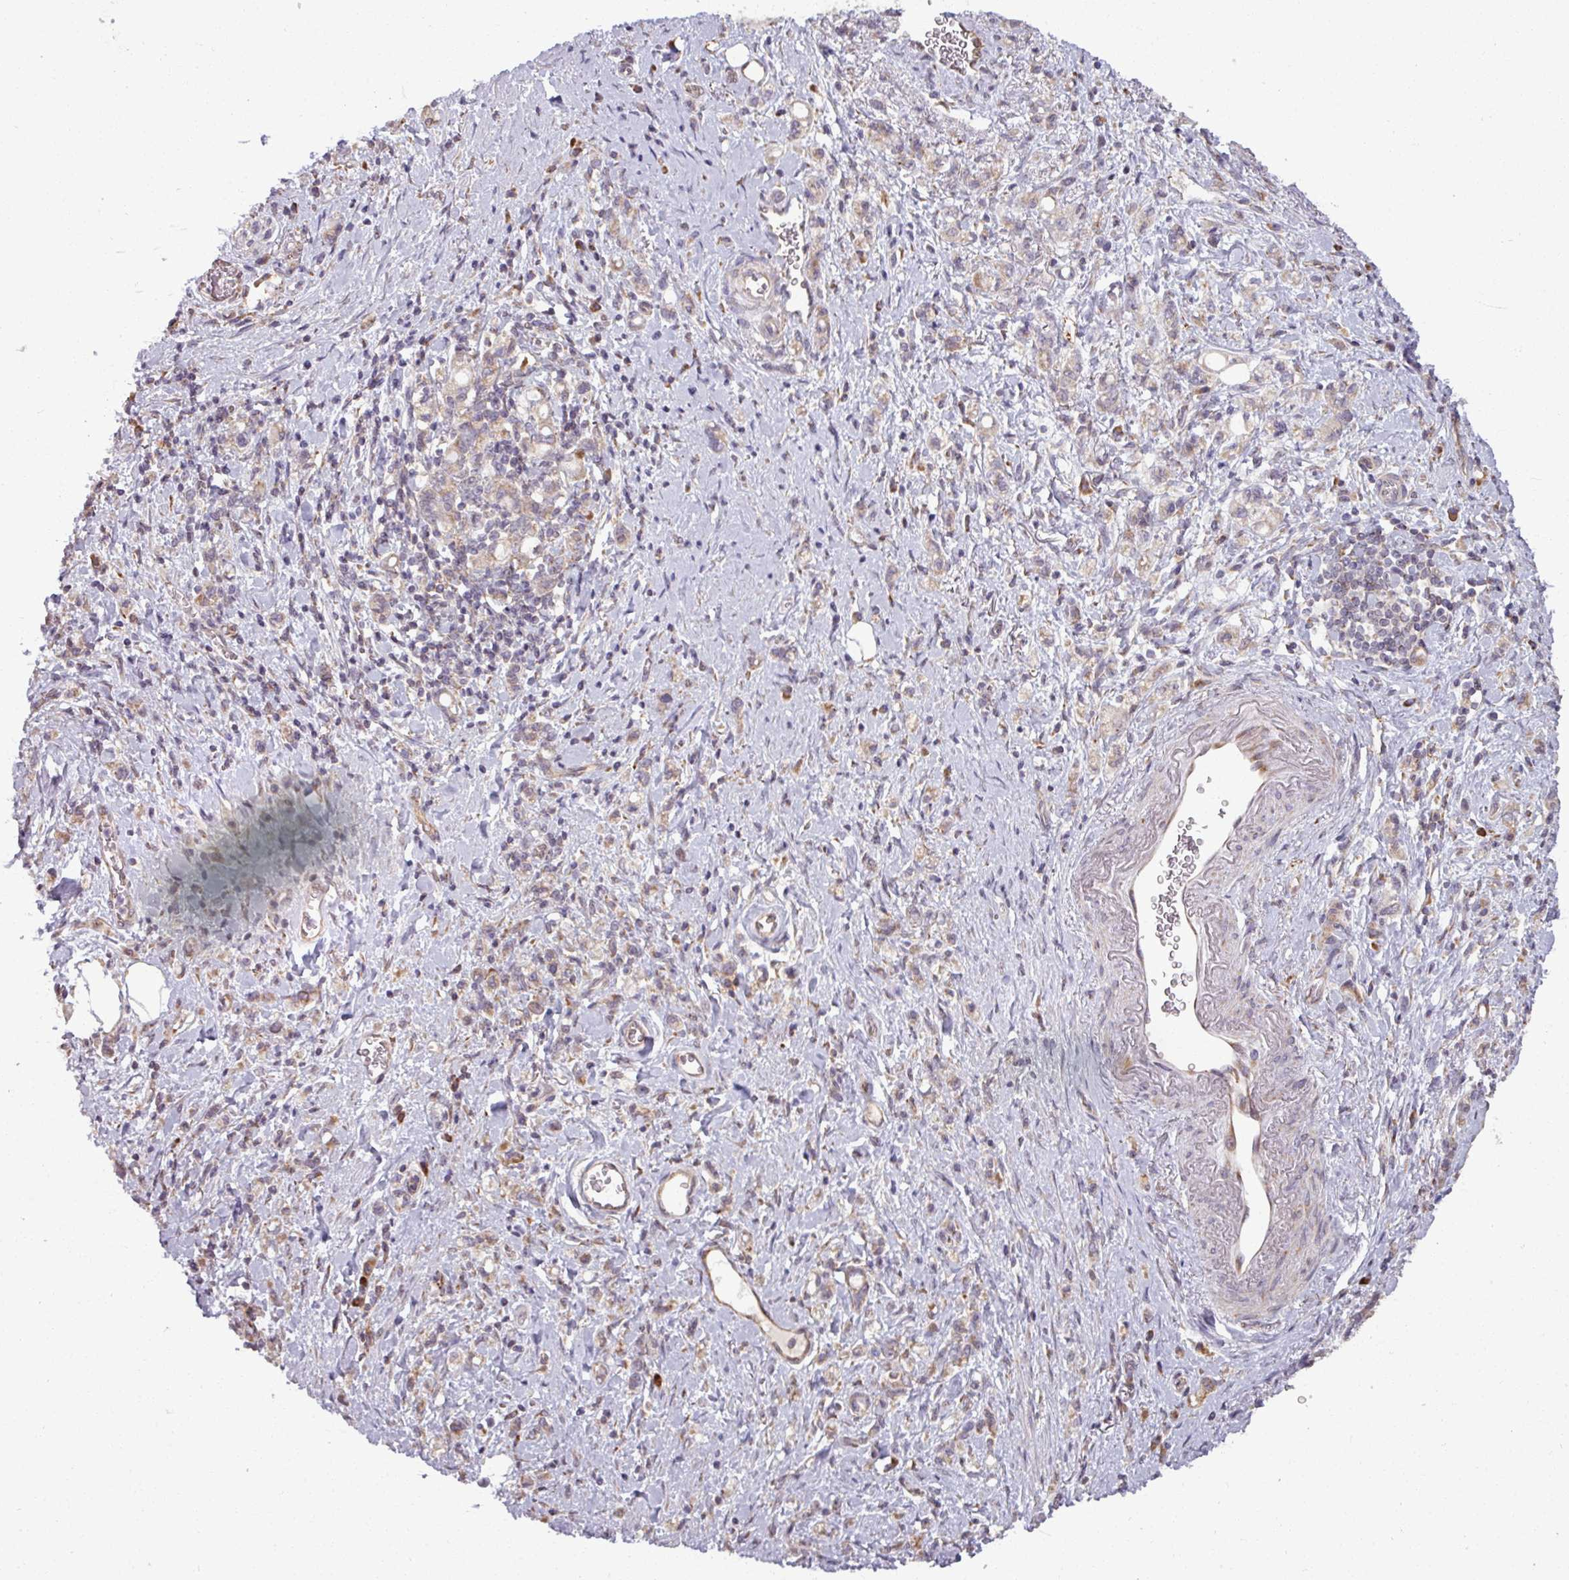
{"staining": {"intensity": "weak", "quantity": "25%-75%", "location": "cytoplasmic/membranous"}, "tissue": "stomach cancer", "cell_type": "Tumor cells", "image_type": "cancer", "snomed": [{"axis": "morphology", "description": "Adenocarcinoma, NOS"}, {"axis": "topography", "description": "Stomach"}], "caption": "Stomach adenocarcinoma stained with a protein marker exhibits weak staining in tumor cells.", "gene": "MAGT1", "patient": {"sex": "male", "age": 77}}